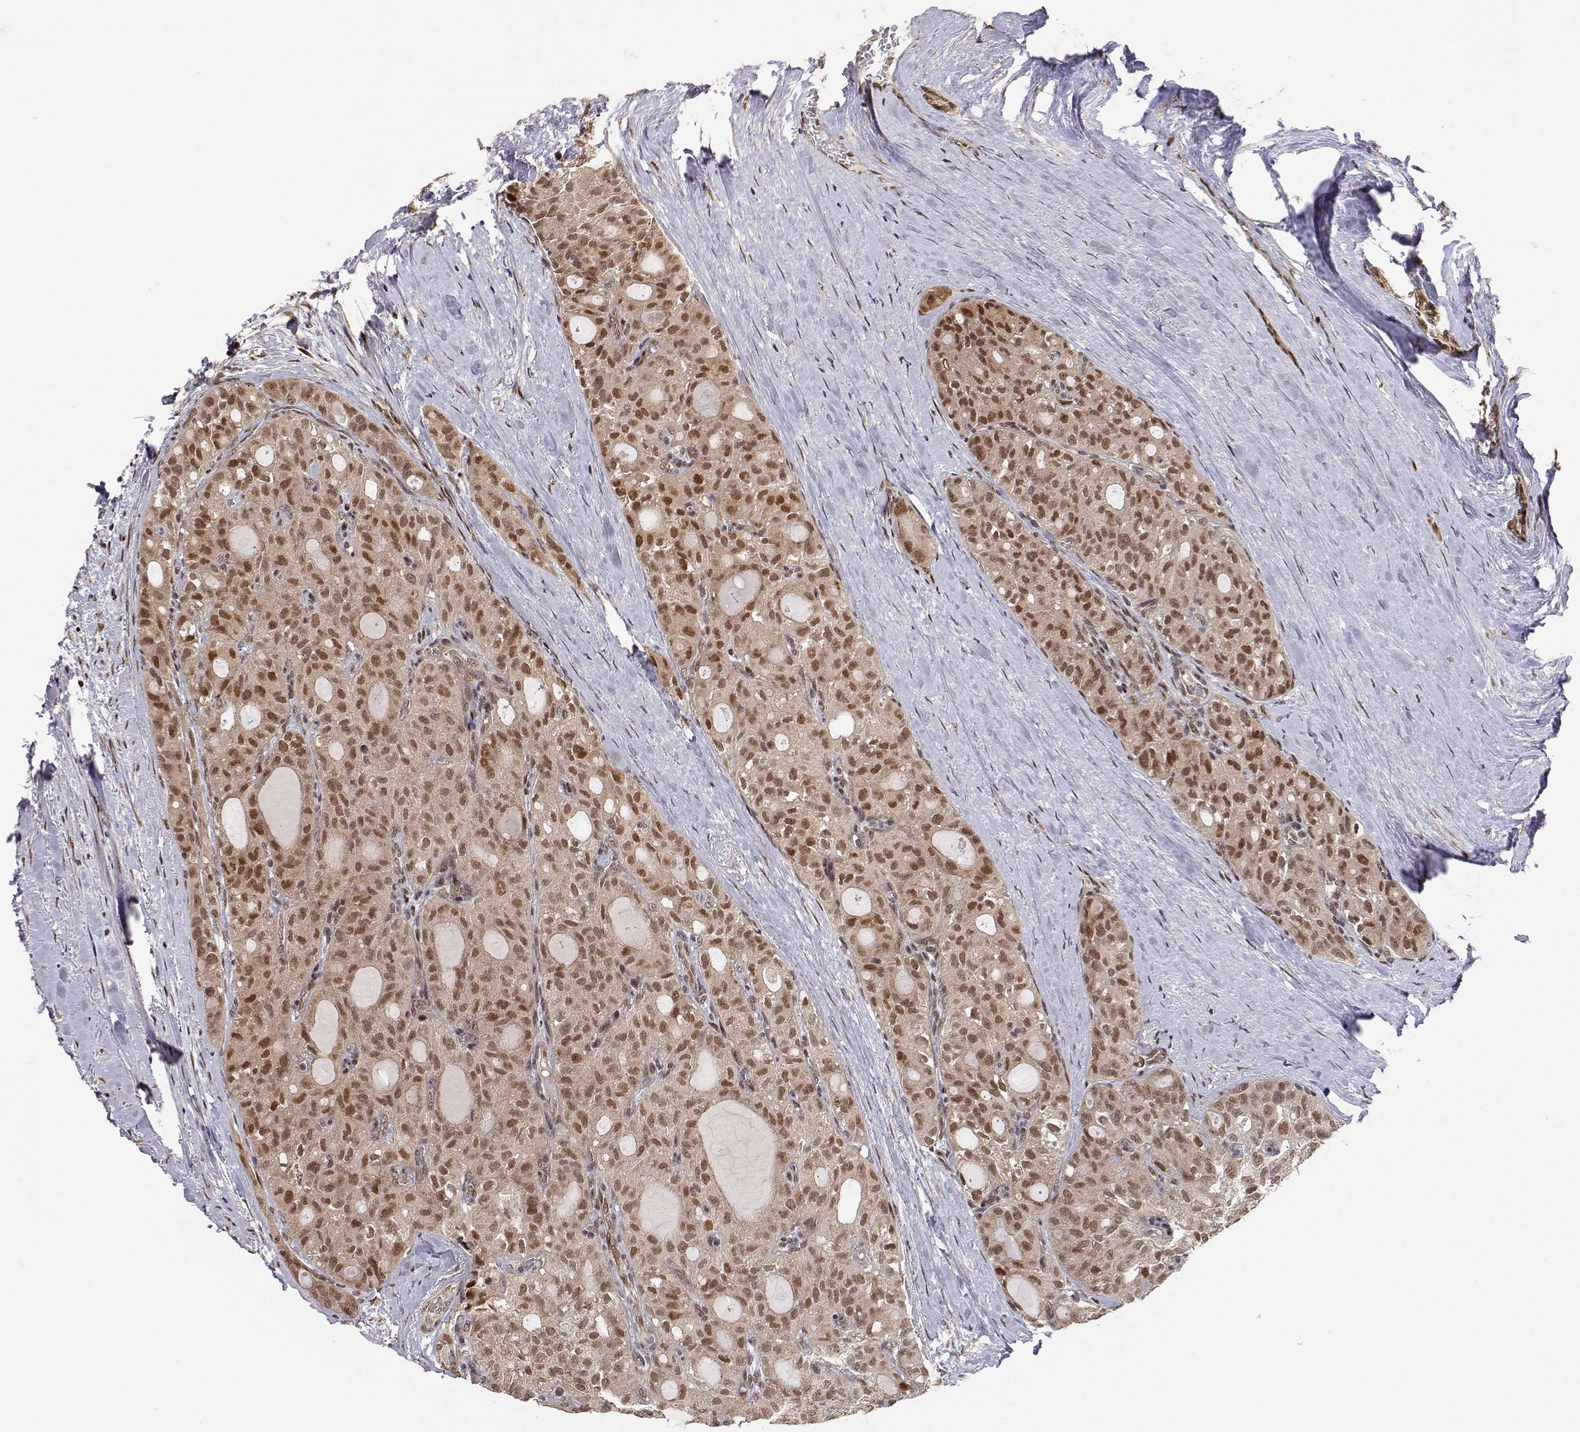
{"staining": {"intensity": "moderate", "quantity": "25%-75%", "location": "nuclear"}, "tissue": "thyroid cancer", "cell_type": "Tumor cells", "image_type": "cancer", "snomed": [{"axis": "morphology", "description": "Follicular adenoma carcinoma, NOS"}, {"axis": "topography", "description": "Thyroid gland"}], "caption": "DAB immunohistochemical staining of thyroid follicular adenoma carcinoma reveals moderate nuclear protein expression in approximately 25%-75% of tumor cells.", "gene": "BRCA1", "patient": {"sex": "male", "age": 75}}